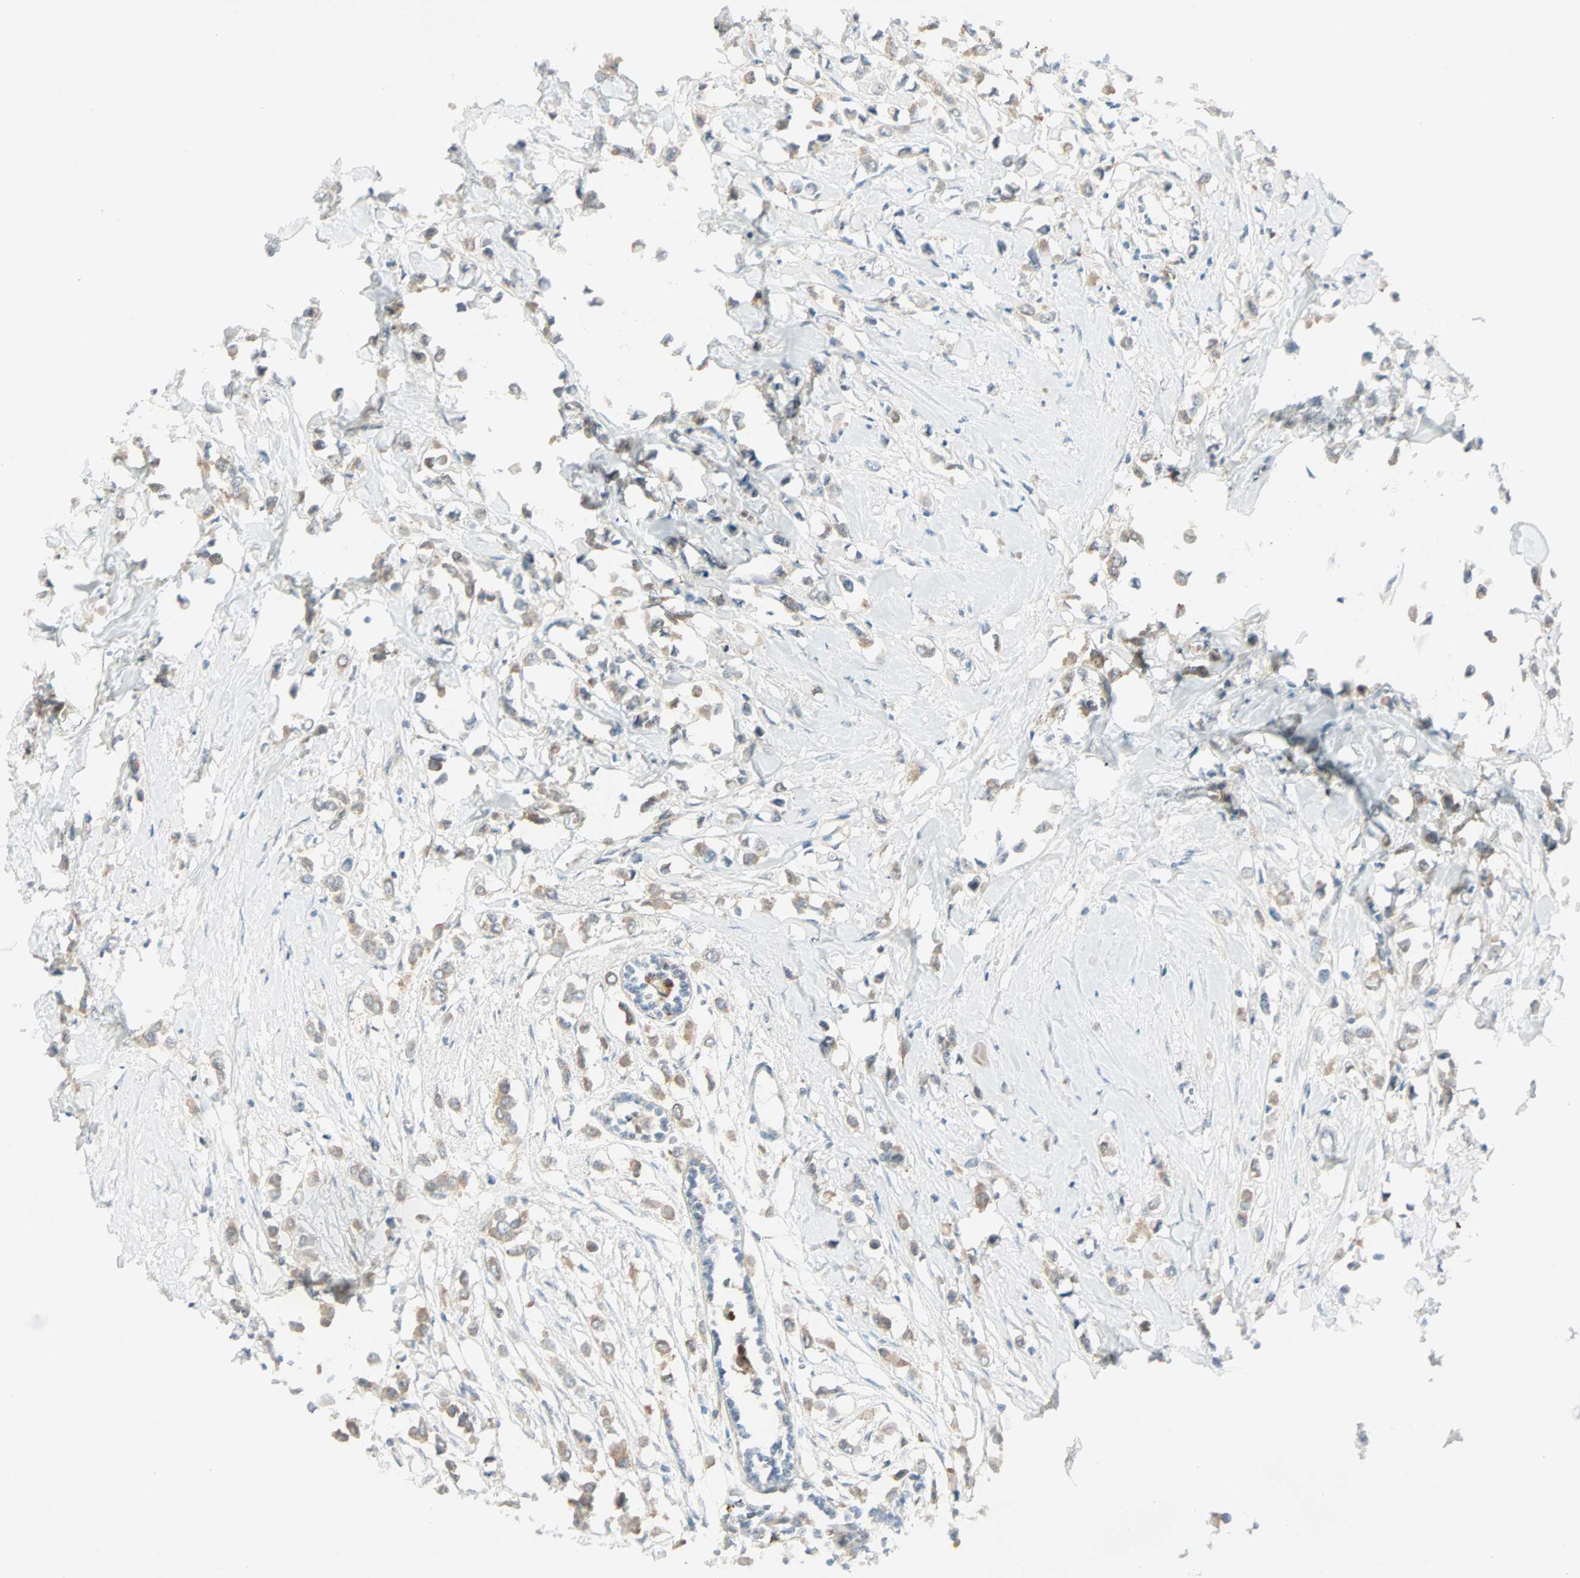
{"staining": {"intensity": "weak", "quantity": "25%-75%", "location": "cytoplasmic/membranous"}, "tissue": "breast cancer", "cell_type": "Tumor cells", "image_type": "cancer", "snomed": [{"axis": "morphology", "description": "Lobular carcinoma"}, {"axis": "topography", "description": "Breast"}], "caption": "Breast cancer tissue displays weak cytoplasmic/membranous positivity in approximately 25%-75% of tumor cells, visualized by immunohistochemistry.", "gene": "SMIM8", "patient": {"sex": "female", "age": 51}}